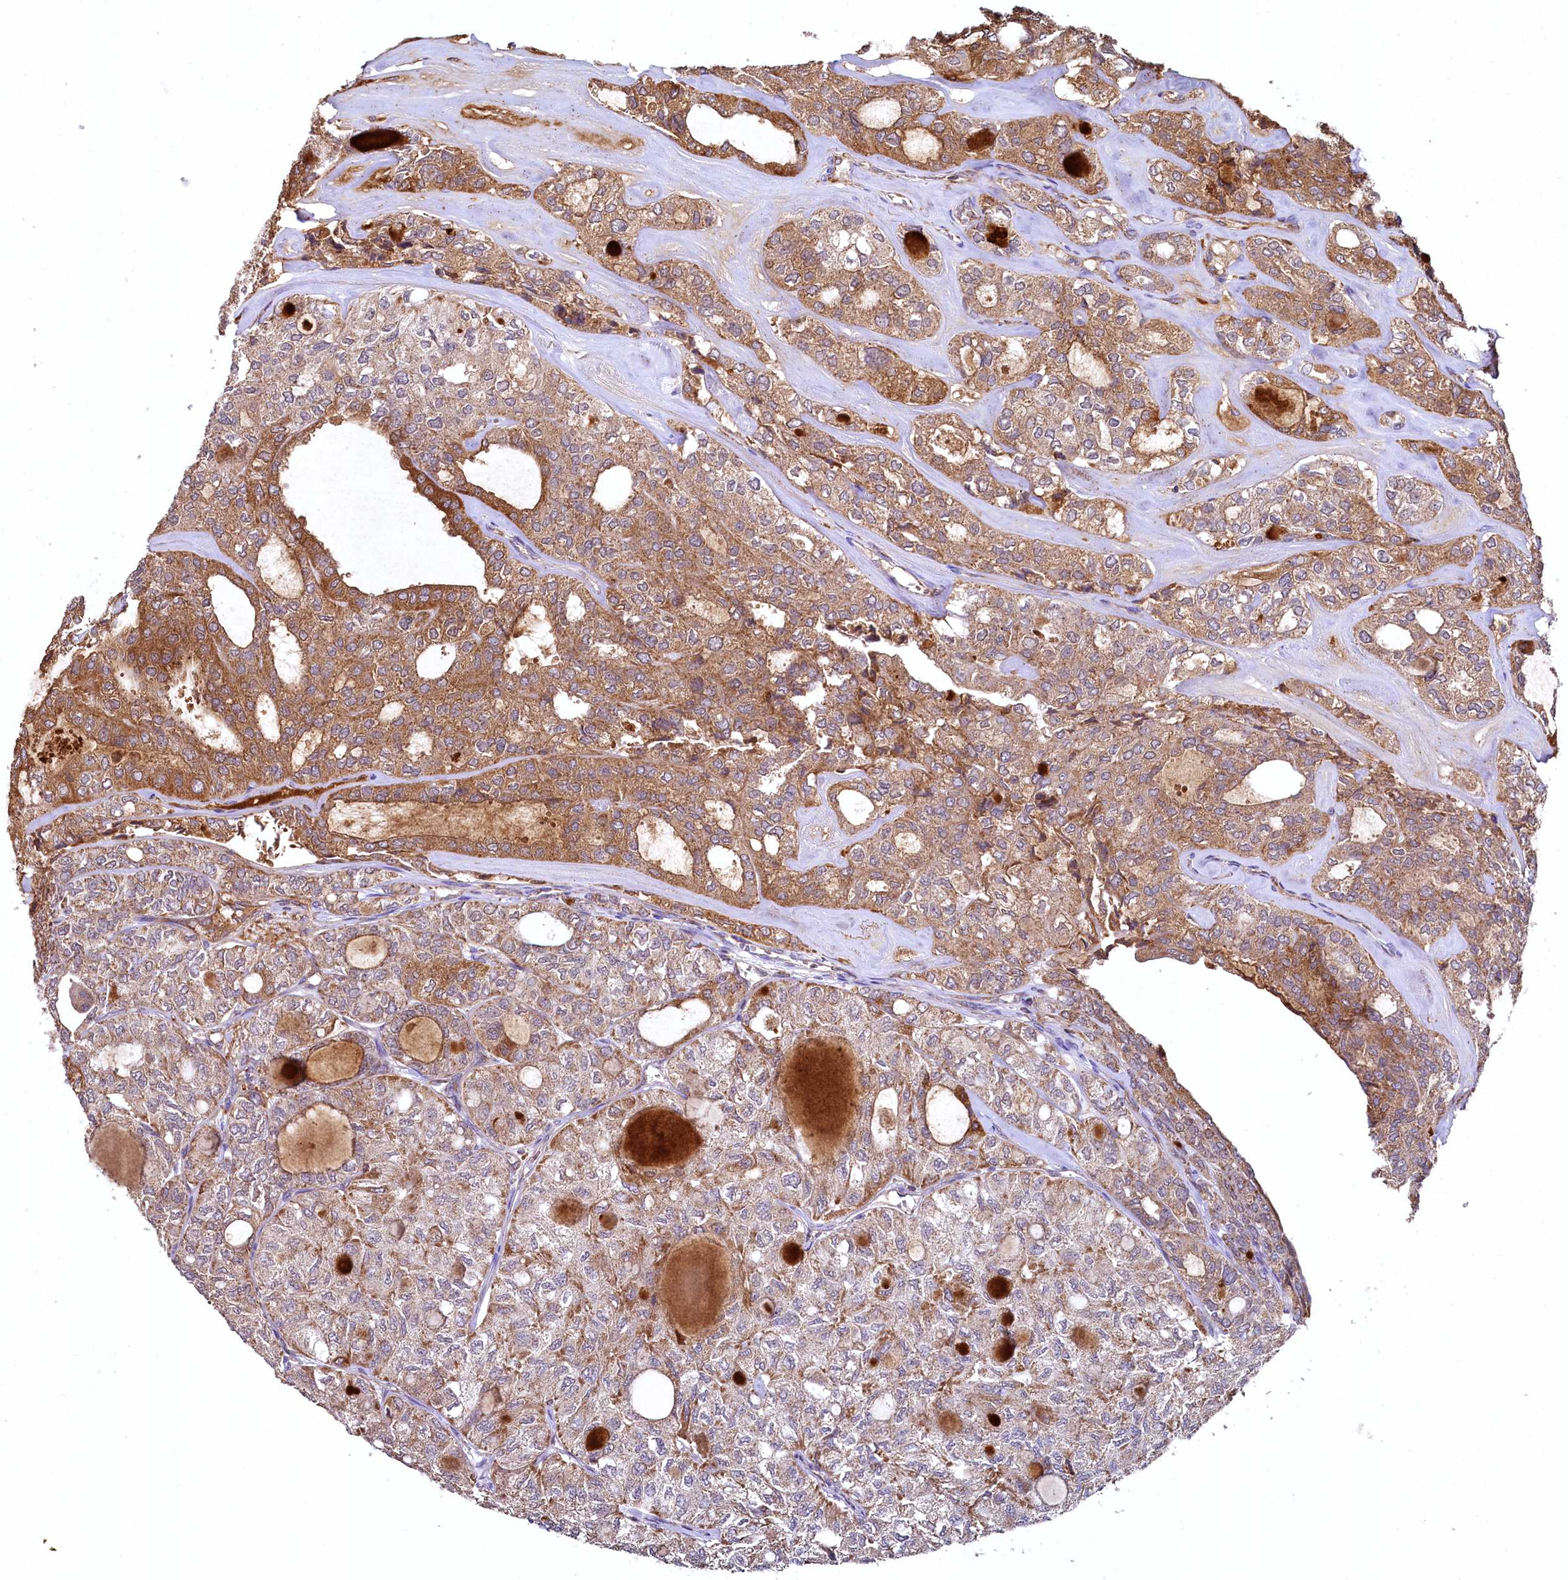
{"staining": {"intensity": "moderate", "quantity": ">75%", "location": "cytoplasmic/membranous"}, "tissue": "thyroid cancer", "cell_type": "Tumor cells", "image_type": "cancer", "snomed": [{"axis": "morphology", "description": "Follicular adenoma carcinoma, NOS"}, {"axis": "topography", "description": "Thyroid gland"}], "caption": "This is a histology image of immunohistochemistry staining of thyroid follicular adenoma carcinoma, which shows moderate positivity in the cytoplasmic/membranous of tumor cells.", "gene": "METTL4", "patient": {"sex": "male", "age": 75}}